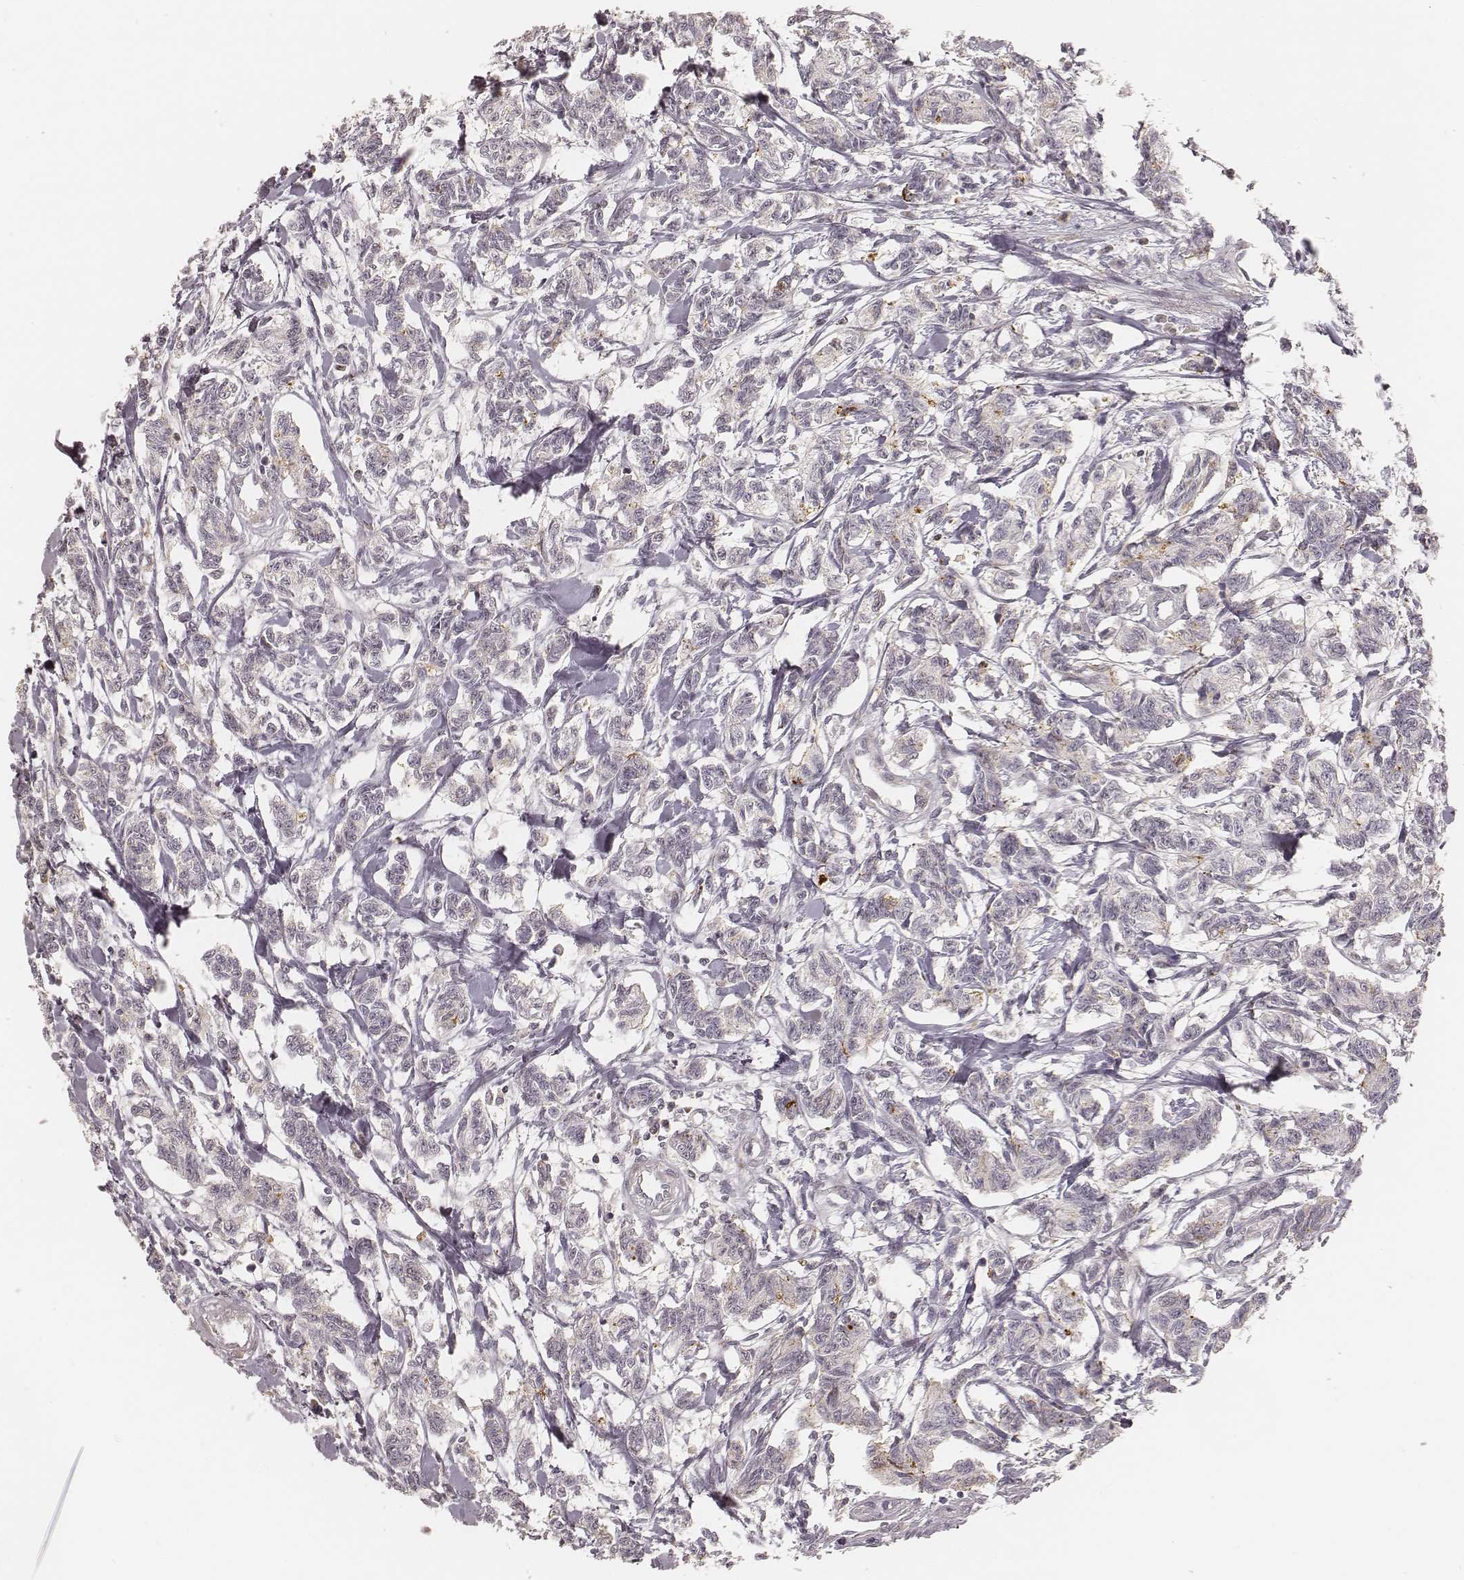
{"staining": {"intensity": "moderate", "quantity": "<25%", "location": "cytoplasmic/membranous"}, "tissue": "carcinoid", "cell_type": "Tumor cells", "image_type": "cancer", "snomed": [{"axis": "morphology", "description": "Carcinoid, malignant, NOS"}, {"axis": "topography", "description": "Kidney"}], "caption": "Malignant carcinoid was stained to show a protein in brown. There is low levels of moderate cytoplasmic/membranous positivity in about <25% of tumor cells.", "gene": "GORASP2", "patient": {"sex": "female", "age": 41}}